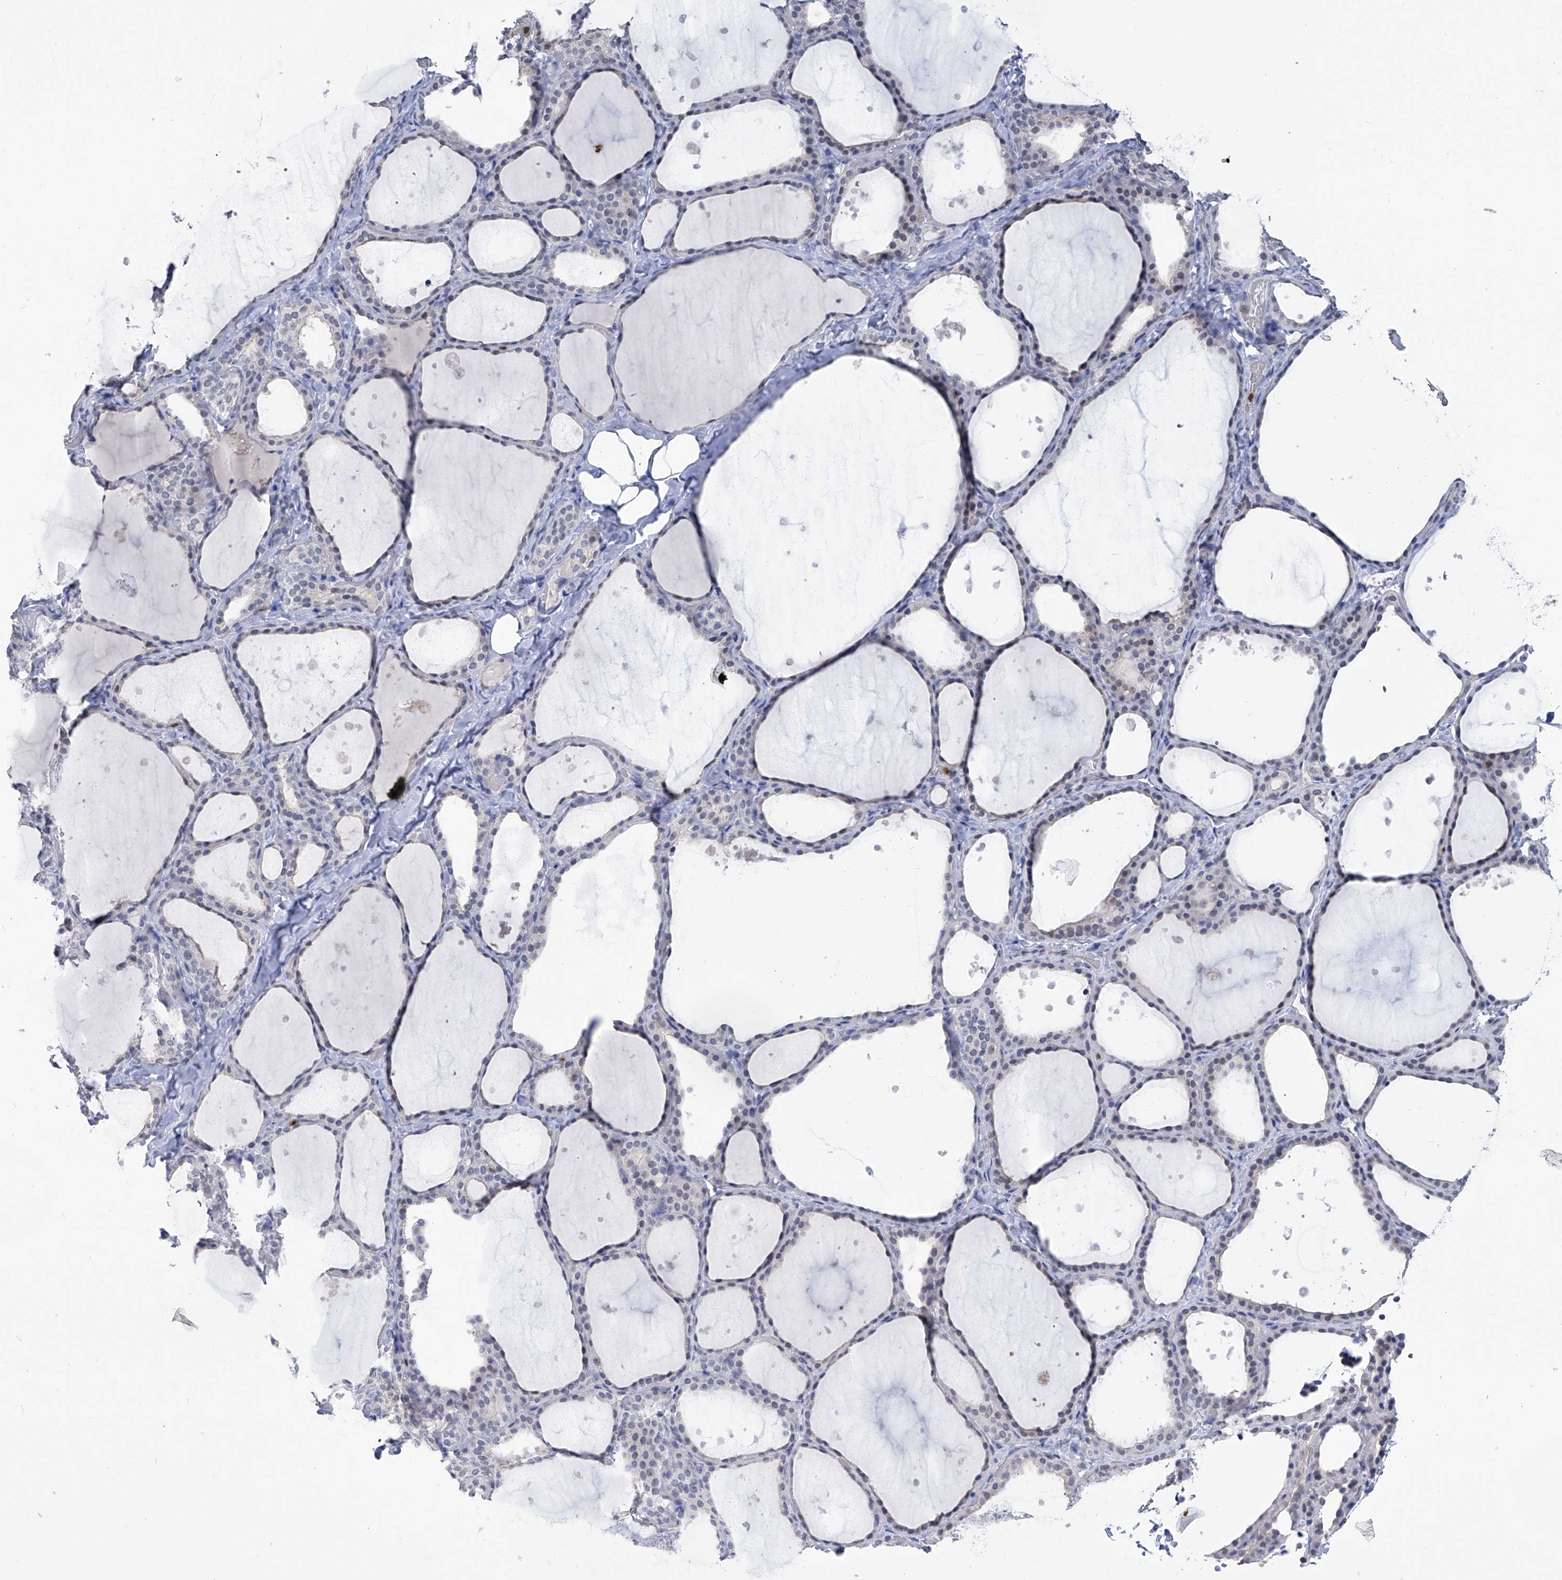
{"staining": {"intensity": "negative", "quantity": "none", "location": "none"}, "tissue": "thyroid gland", "cell_type": "Glandular cells", "image_type": "normal", "snomed": [{"axis": "morphology", "description": "Normal tissue, NOS"}, {"axis": "topography", "description": "Thyroid gland"}], "caption": "Immunohistochemistry histopathology image of benign thyroid gland: human thyroid gland stained with DAB displays no significant protein expression in glandular cells.", "gene": "PHF20", "patient": {"sex": "female", "age": 44}}